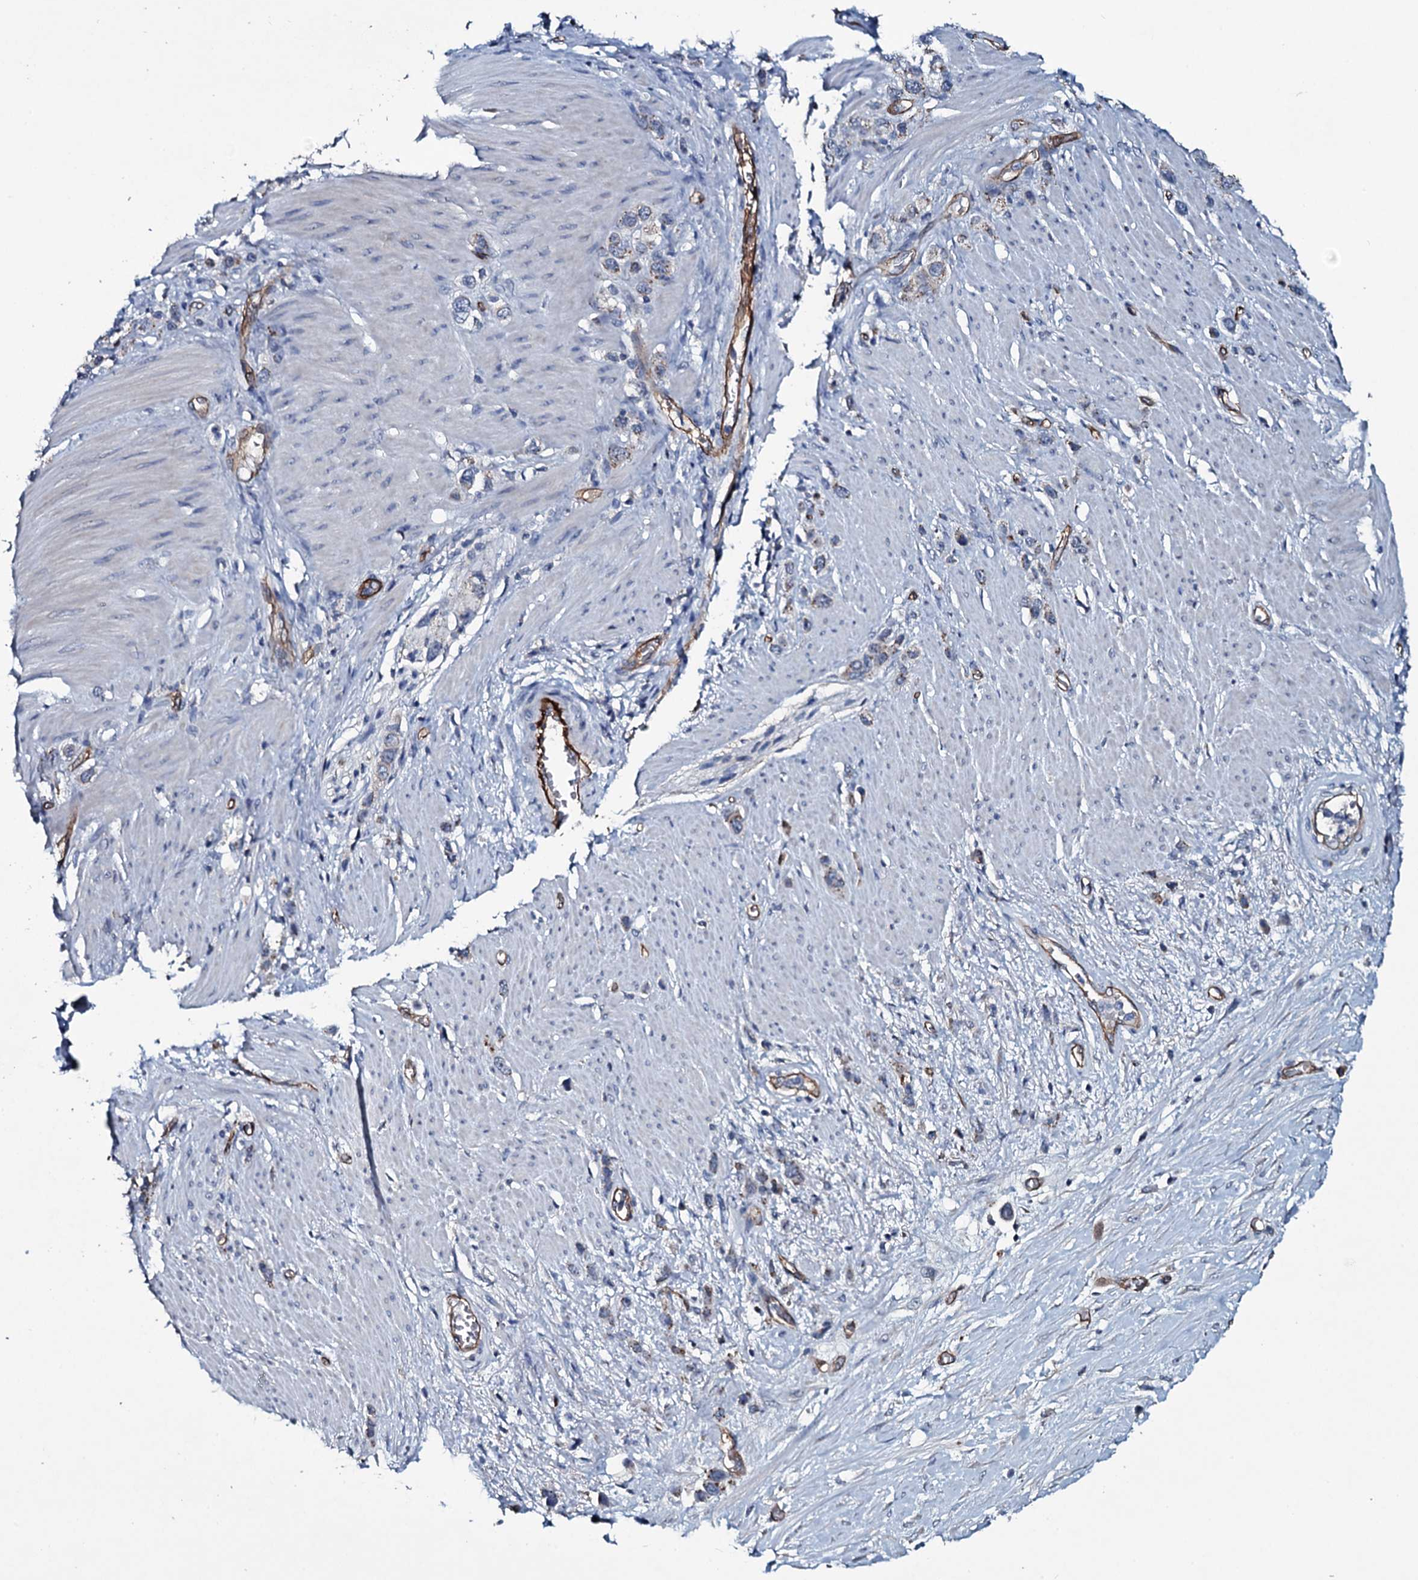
{"staining": {"intensity": "weak", "quantity": "<25%", "location": "cytoplasmic/membranous"}, "tissue": "stomach cancer", "cell_type": "Tumor cells", "image_type": "cancer", "snomed": [{"axis": "morphology", "description": "Adenocarcinoma, NOS"}, {"axis": "morphology", "description": "Adenocarcinoma, High grade"}, {"axis": "topography", "description": "Stomach, upper"}, {"axis": "topography", "description": "Stomach, lower"}], "caption": "Tumor cells show no significant protein expression in adenocarcinoma (high-grade) (stomach).", "gene": "CLEC14A", "patient": {"sex": "female", "age": 65}}